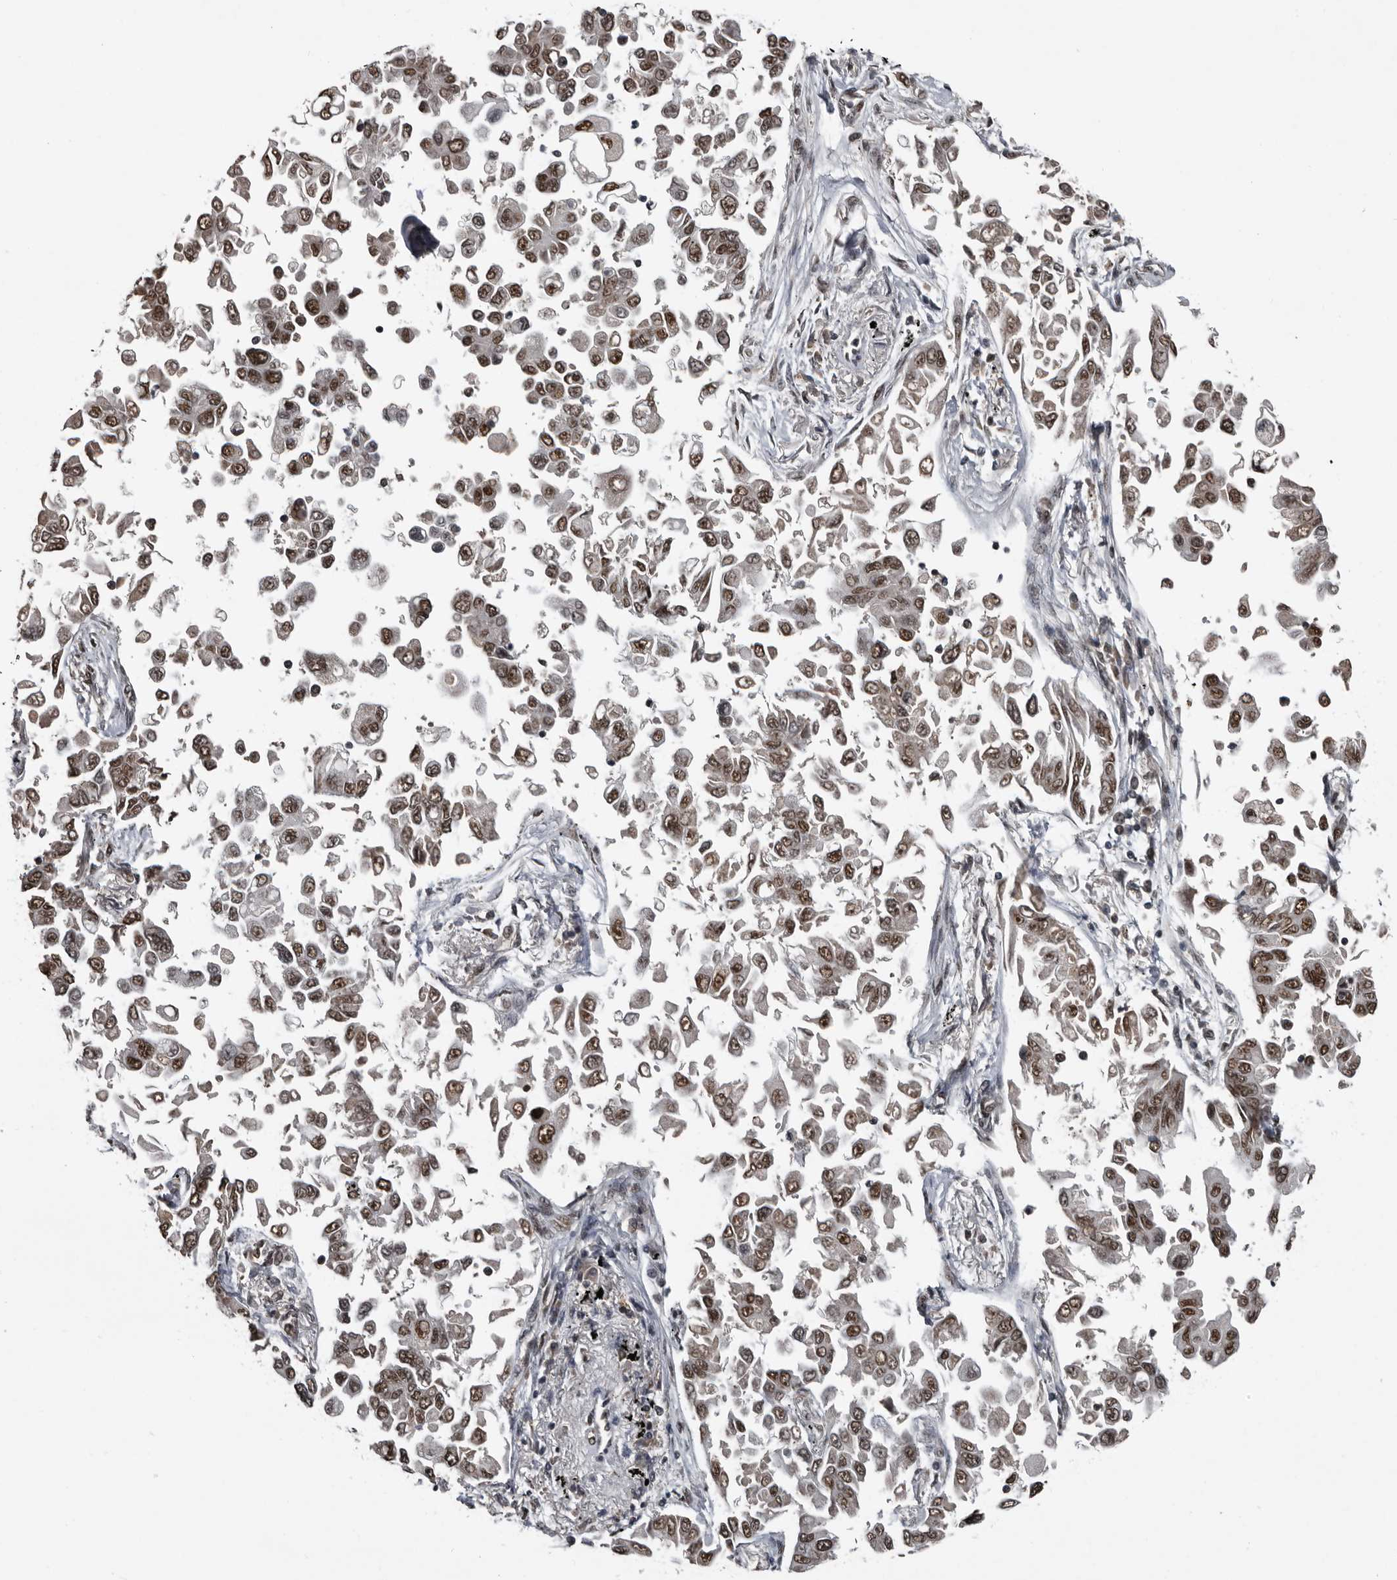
{"staining": {"intensity": "moderate", "quantity": ">75%", "location": "nuclear"}, "tissue": "lung cancer", "cell_type": "Tumor cells", "image_type": "cancer", "snomed": [{"axis": "morphology", "description": "Adenocarcinoma, NOS"}, {"axis": "topography", "description": "Lung"}], "caption": "Protein expression analysis of human lung adenocarcinoma reveals moderate nuclear expression in approximately >75% of tumor cells.", "gene": "CHD1L", "patient": {"sex": "female", "age": 67}}